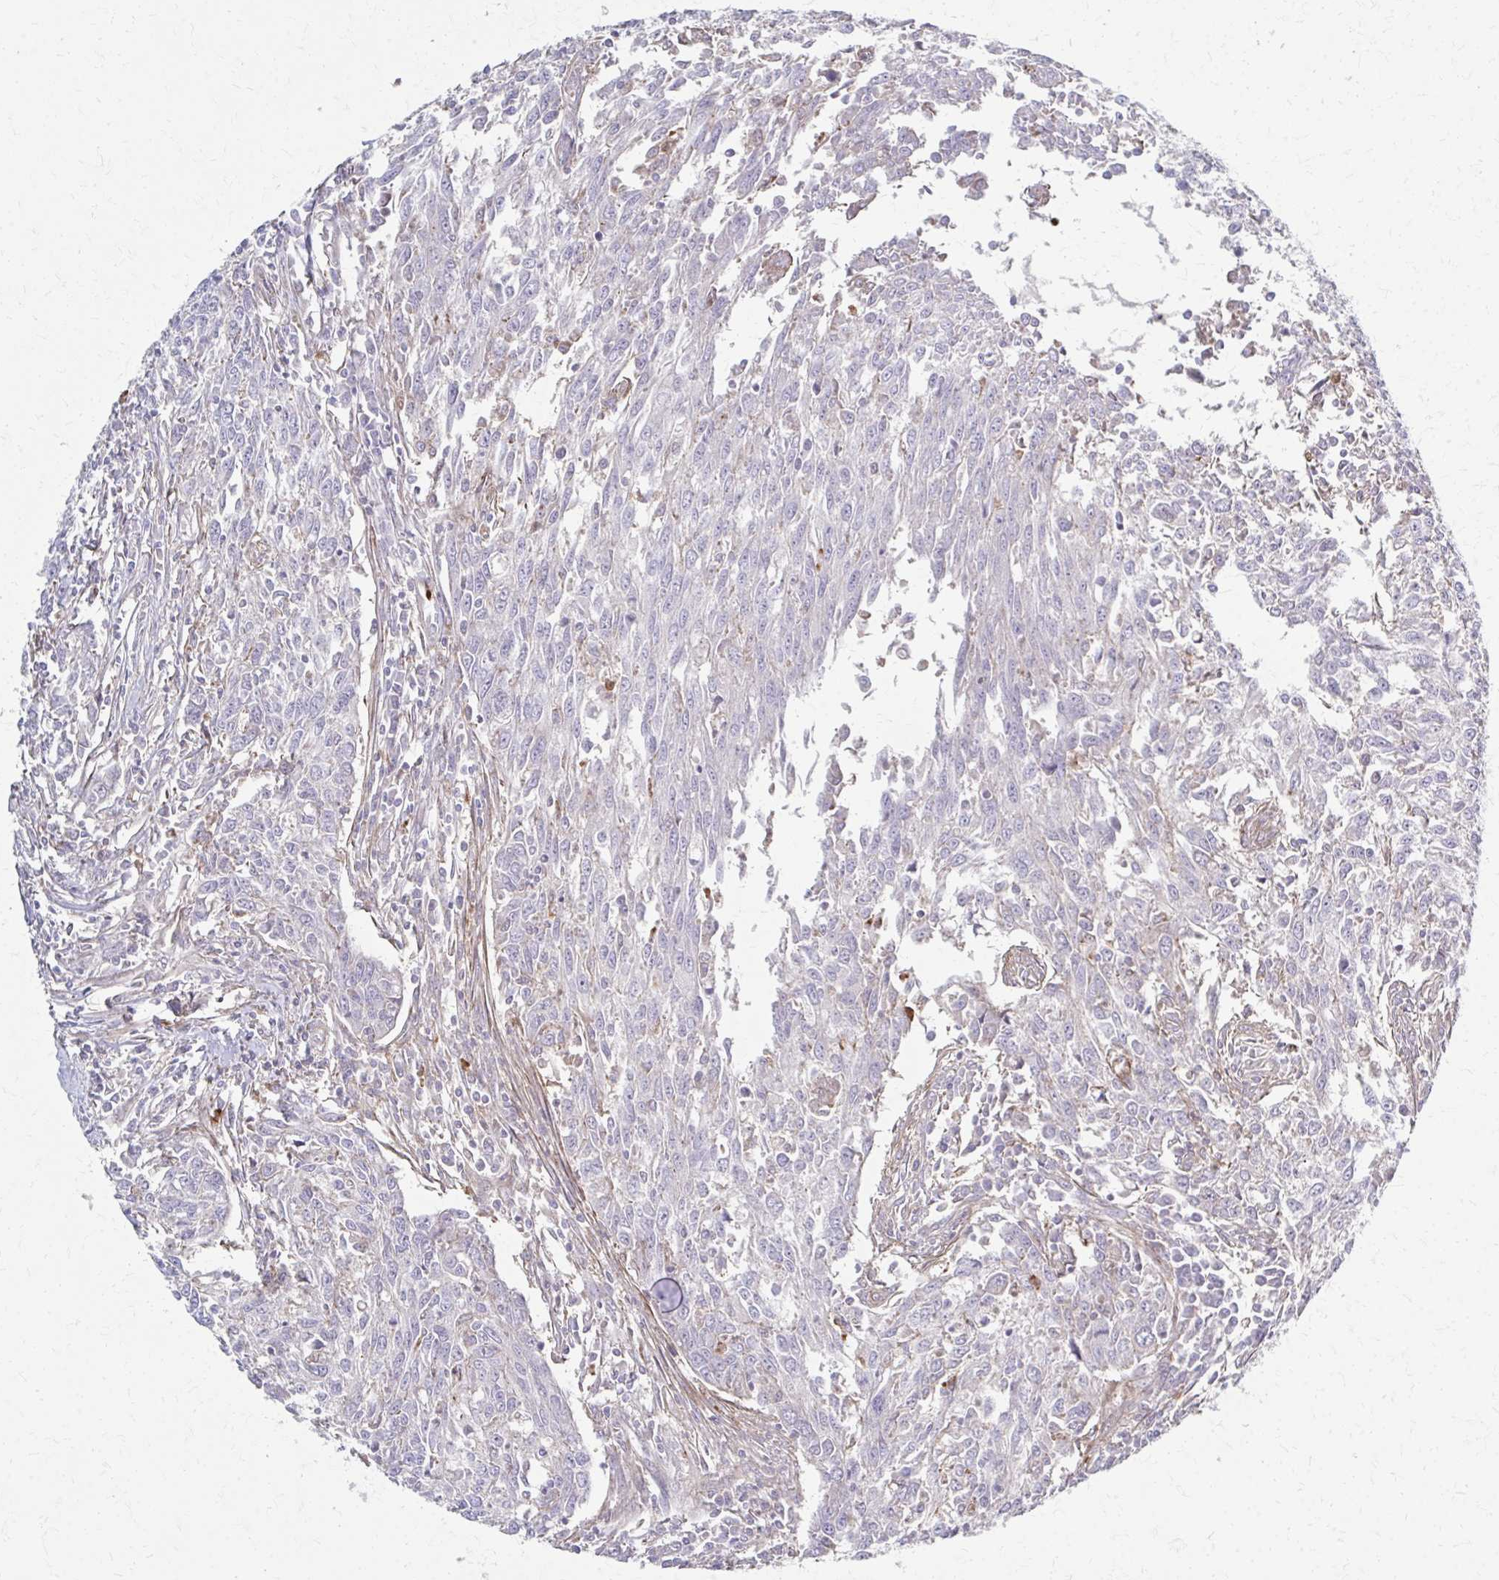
{"staining": {"intensity": "negative", "quantity": "none", "location": "none"}, "tissue": "breast cancer", "cell_type": "Tumor cells", "image_type": "cancer", "snomed": [{"axis": "morphology", "description": "Duct carcinoma"}, {"axis": "topography", "description": "Breast"}], "caption": "High magnification brightfield microscopy of breast cancer stained with DAB (3,3'-diaminobenzidine) (brown) and counterstained with hematoxylin (blue): tumor cells show no significant expression.", "gene": "MMP14", "patient": {"sex": "female", "age": 50}}